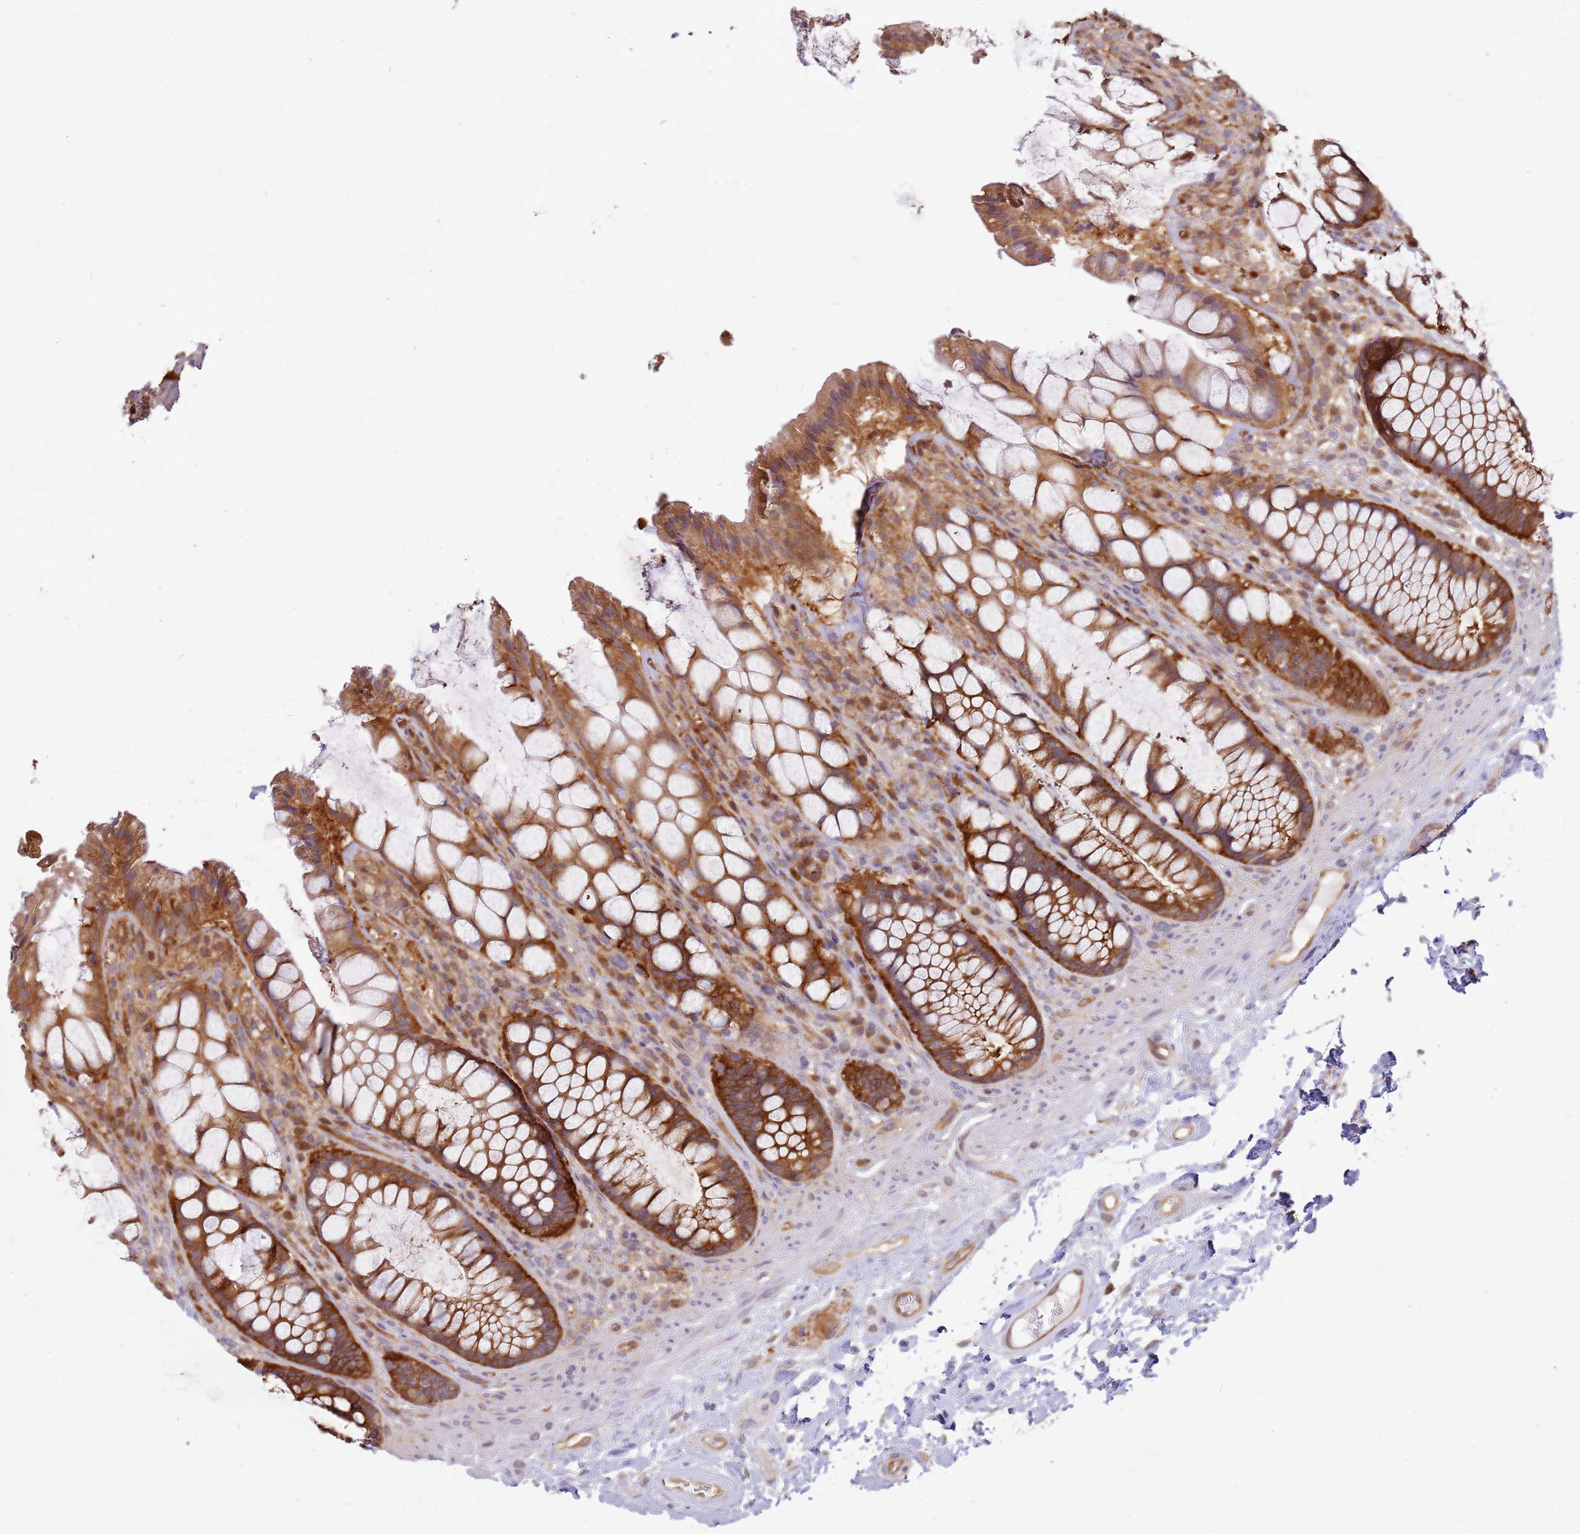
{"staining": {"intensity": "strong", "quantity": ">75%", "location": "cytoplasmic/membranous"}, "tissue": "rectum", "cell_type": "Glandular cells", "image_type": "normal", "snomed": [{"axis": "morphology", "description": "Normal tissue, NOS"}, {"axis": "topography", "description": "Rectum"}], "caption": "Protein staining of unremarkable rectum displays strong cytoplasmic/membranous expression in about >75% of glandular cells. (DAB IHC with brightfield microscopy, high magnification).", "gene": "HDX", "patient": {"sex": "female", "age": 58}}